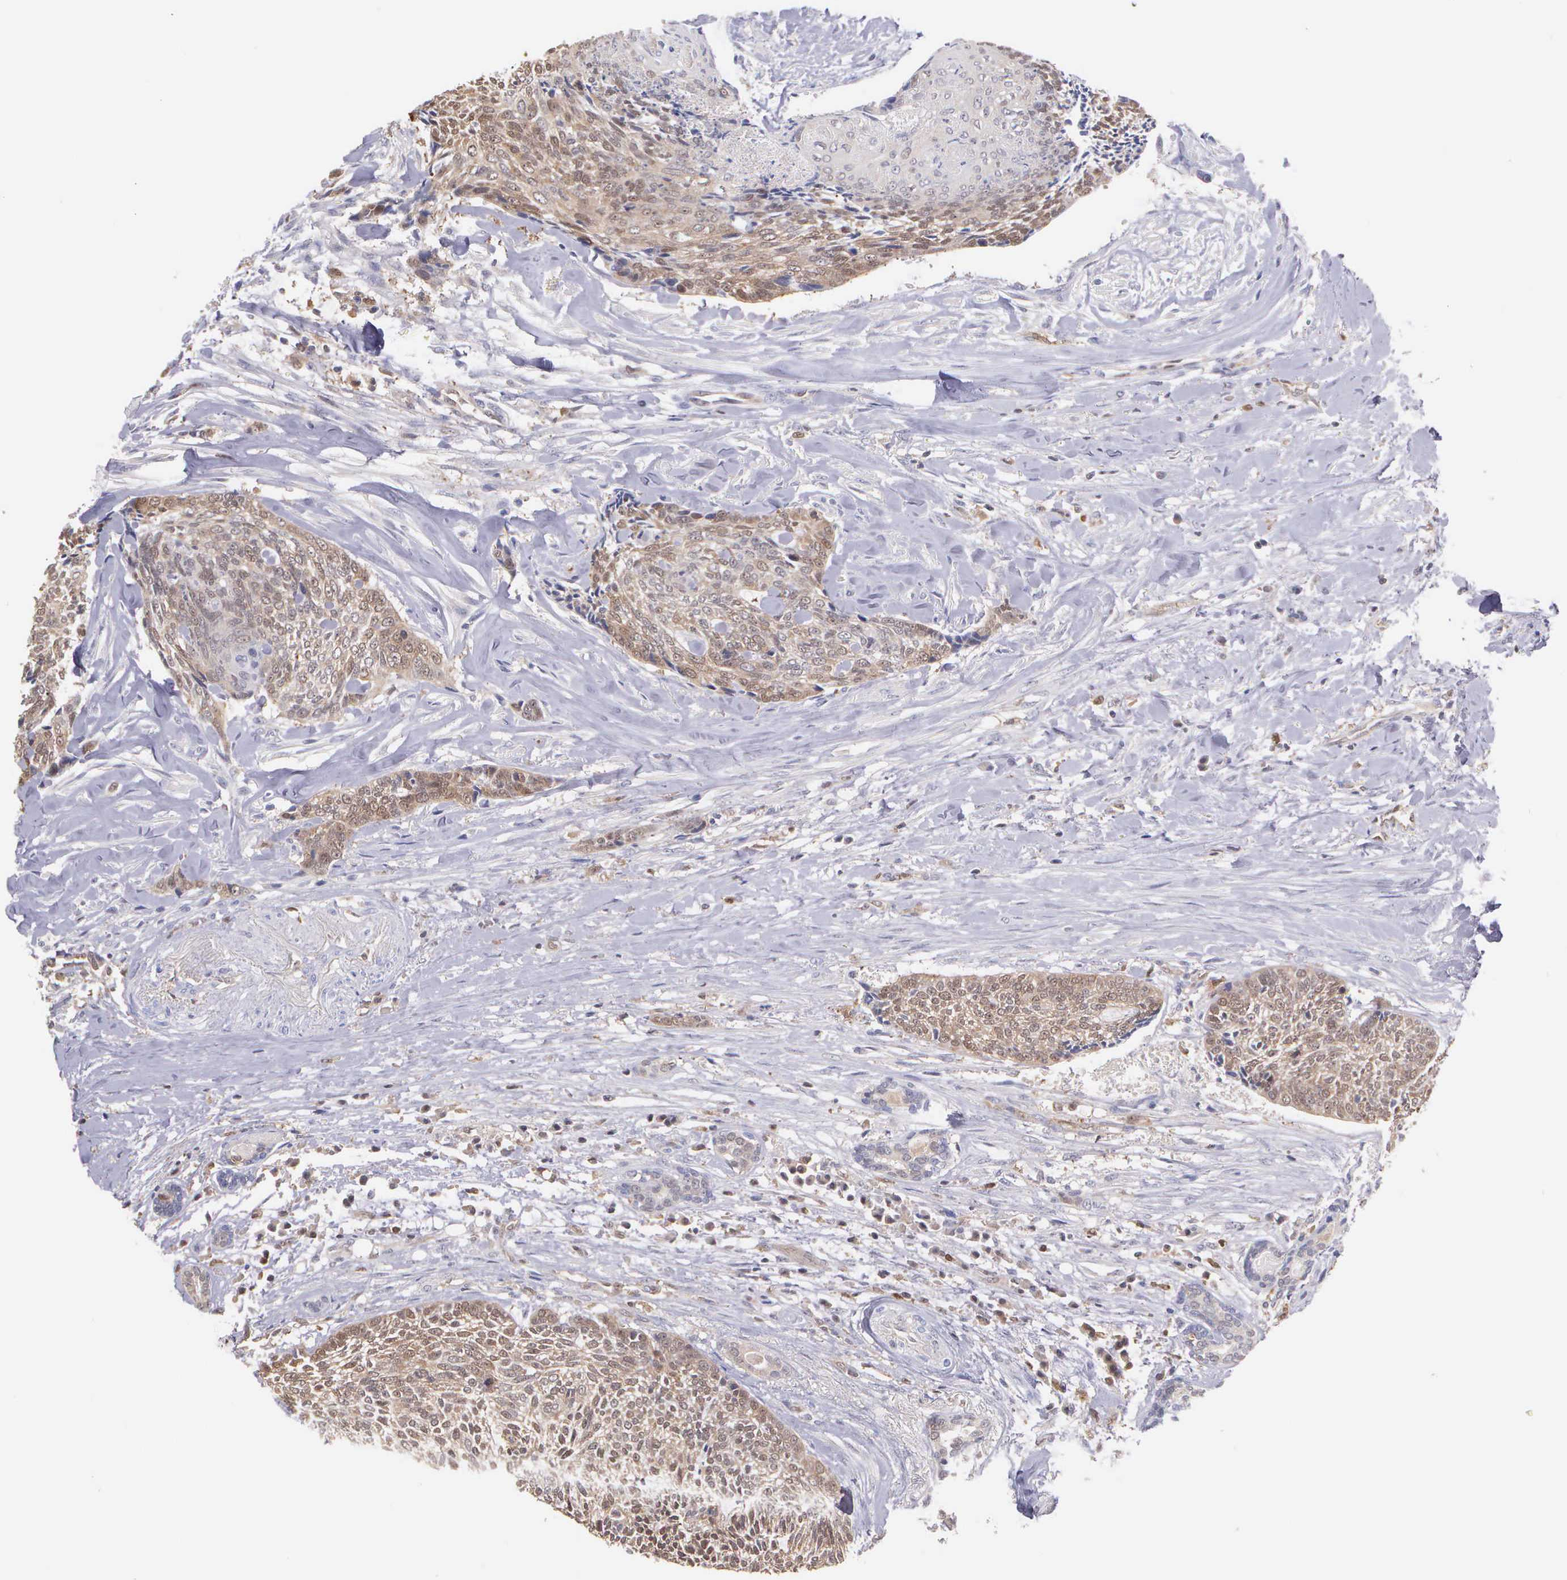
{"staining": {"intensity": "moderate", "quantity": ">75%", "location": "cytoplasmic/membranous"}, "tissue": "head and neck cancer", "cell_type": "Tumor cells", "image_type": "cancer", "snomed": [{"axis": "morphology", "description": "Squamous cell carcinoma, NOS"}, {"axis": "topography", "description": "Salivary gland"}, {"axis": "topography", "description": "Head-Neck"}], "caption": "The immunohistochemical stain shows moderate cytoplasmic/membranous staining in tumor cells of squamous cell carcinoma (head and neck) tissue. (DAB (3,3'-diaminobenzidine) IHC, brown staining for protein, blue staining for nuclei).", "gene": "BID", "patient": {"sex": "male", "age": 70}}